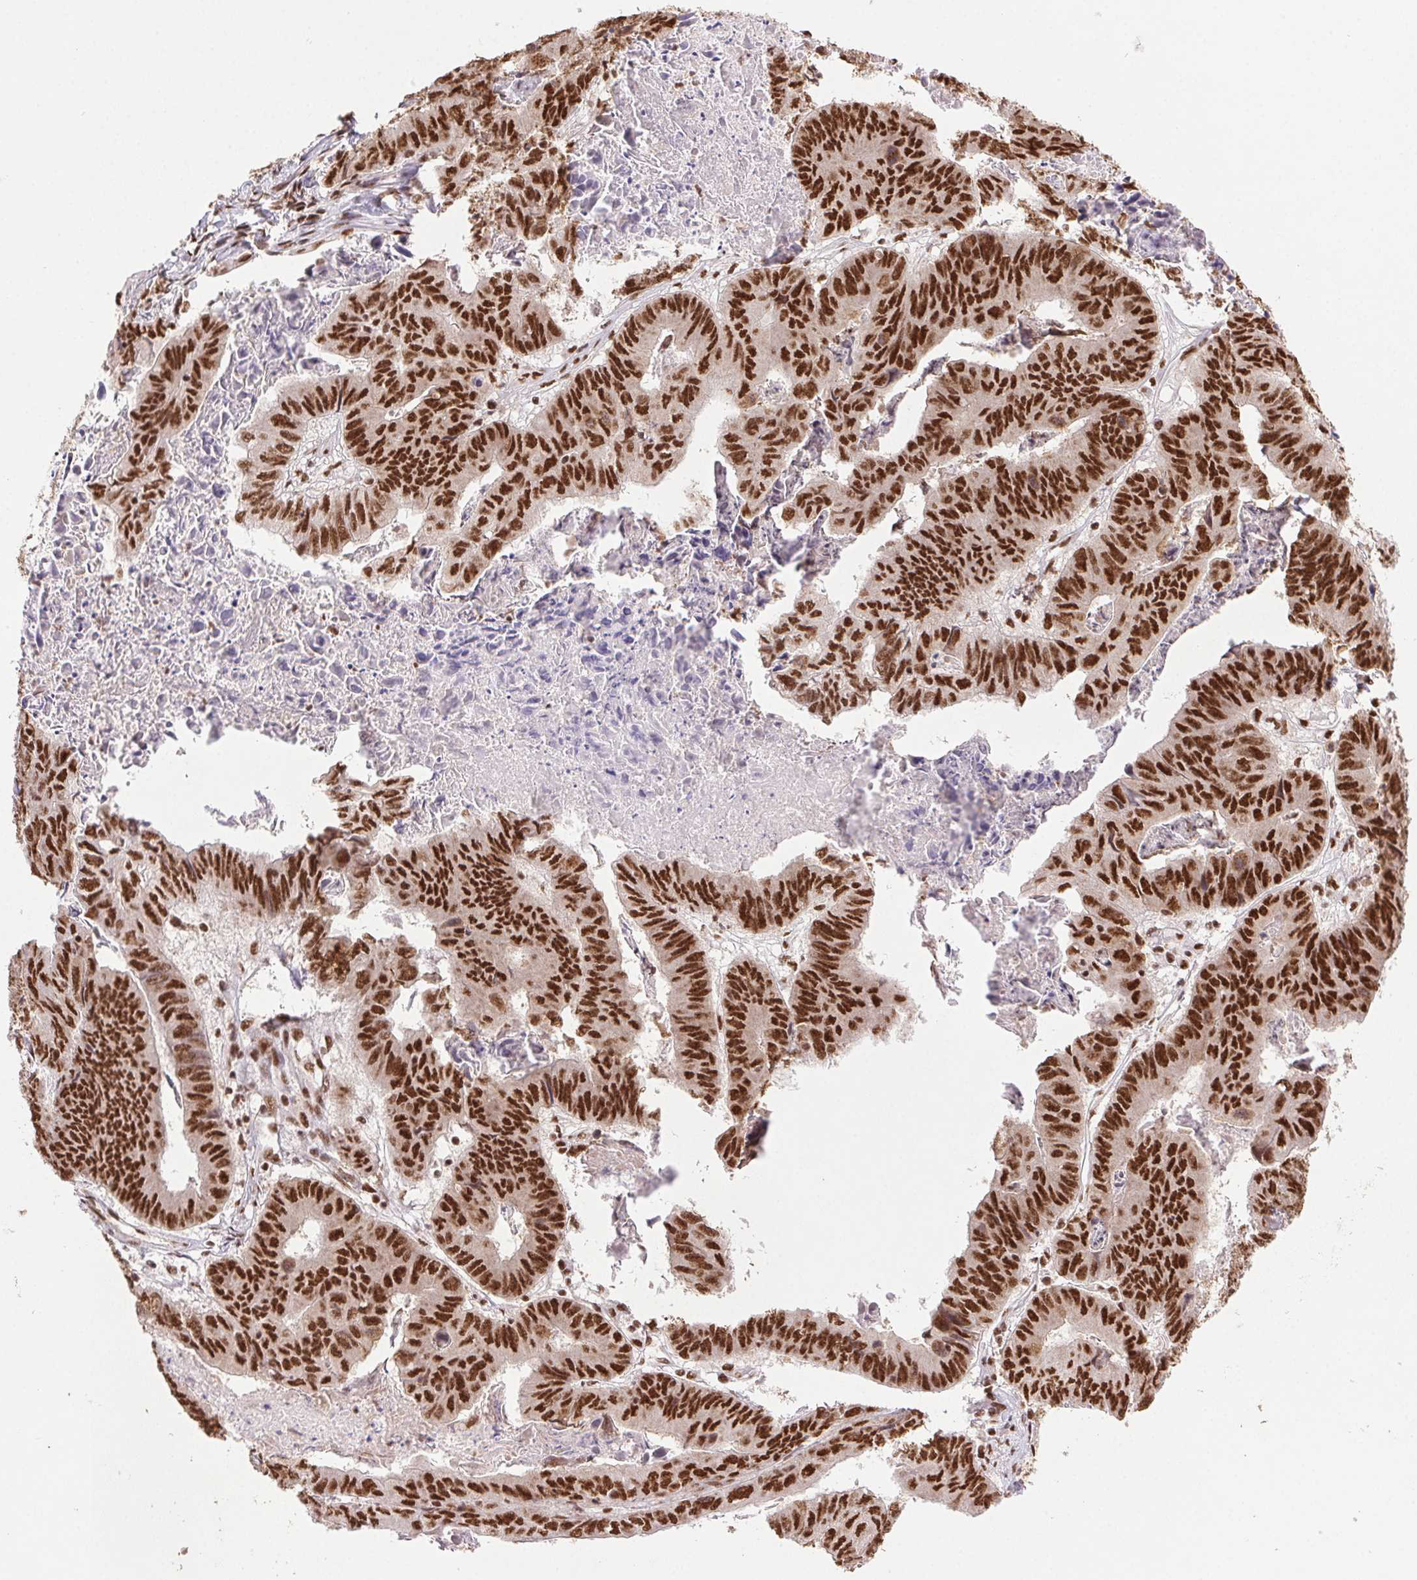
{"staining": {"intensity": "strong", "quantity": ">75%", "location": "nuclear"}, "tissue": "stomach cancer", "cell_type": "Tumor cells", "image_type": "cancer", "snomed": [{"axis": "morphology", "description": "Adenocarcinoma, NOS"}, {"axis": "topography", "description": "Stomach, lower"}], "caption": "A high amount of strong nuclear expression is appreciated in about >75% of tumor cells in stomach adenocarcinoma tissue.", "gene": "ZNF207", "patient": {"sex": "male", "age": 77}}